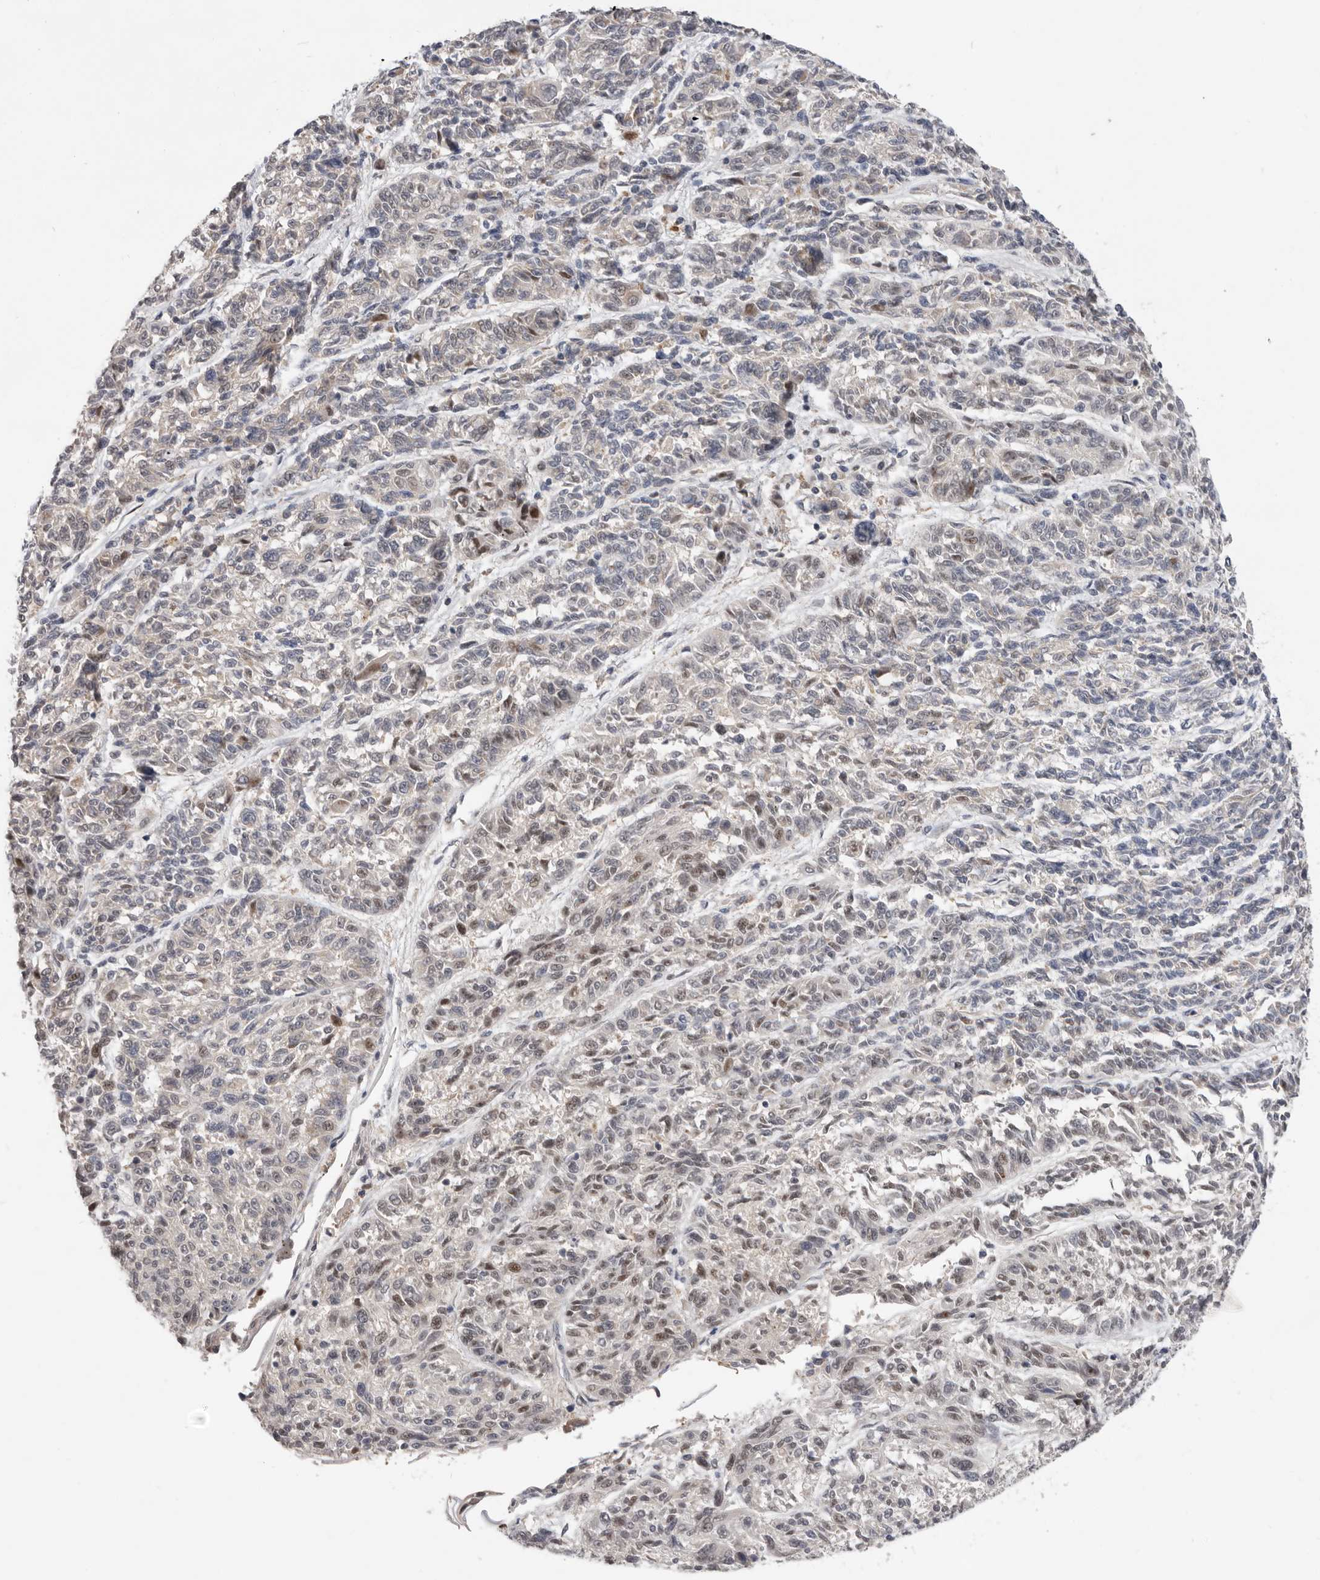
{"staining": {"intensity": "weak", "quantity": "<25%", "location": "nuclear"}, "tissue": "melanoma", "cell_type": "Tumor cells", "image_type": "cancer", "snomed": [{"axis": "morphology", "description": "Malignant melanoma, NOS"}, {"axis": "topography", "description": "Skin"}], "caption": "Melanoma was stained to show a protein in brown. There is no significant staining in tumor cells.", "gene": "BRCA2", "patient": {"sex": "male", "age": 53}}